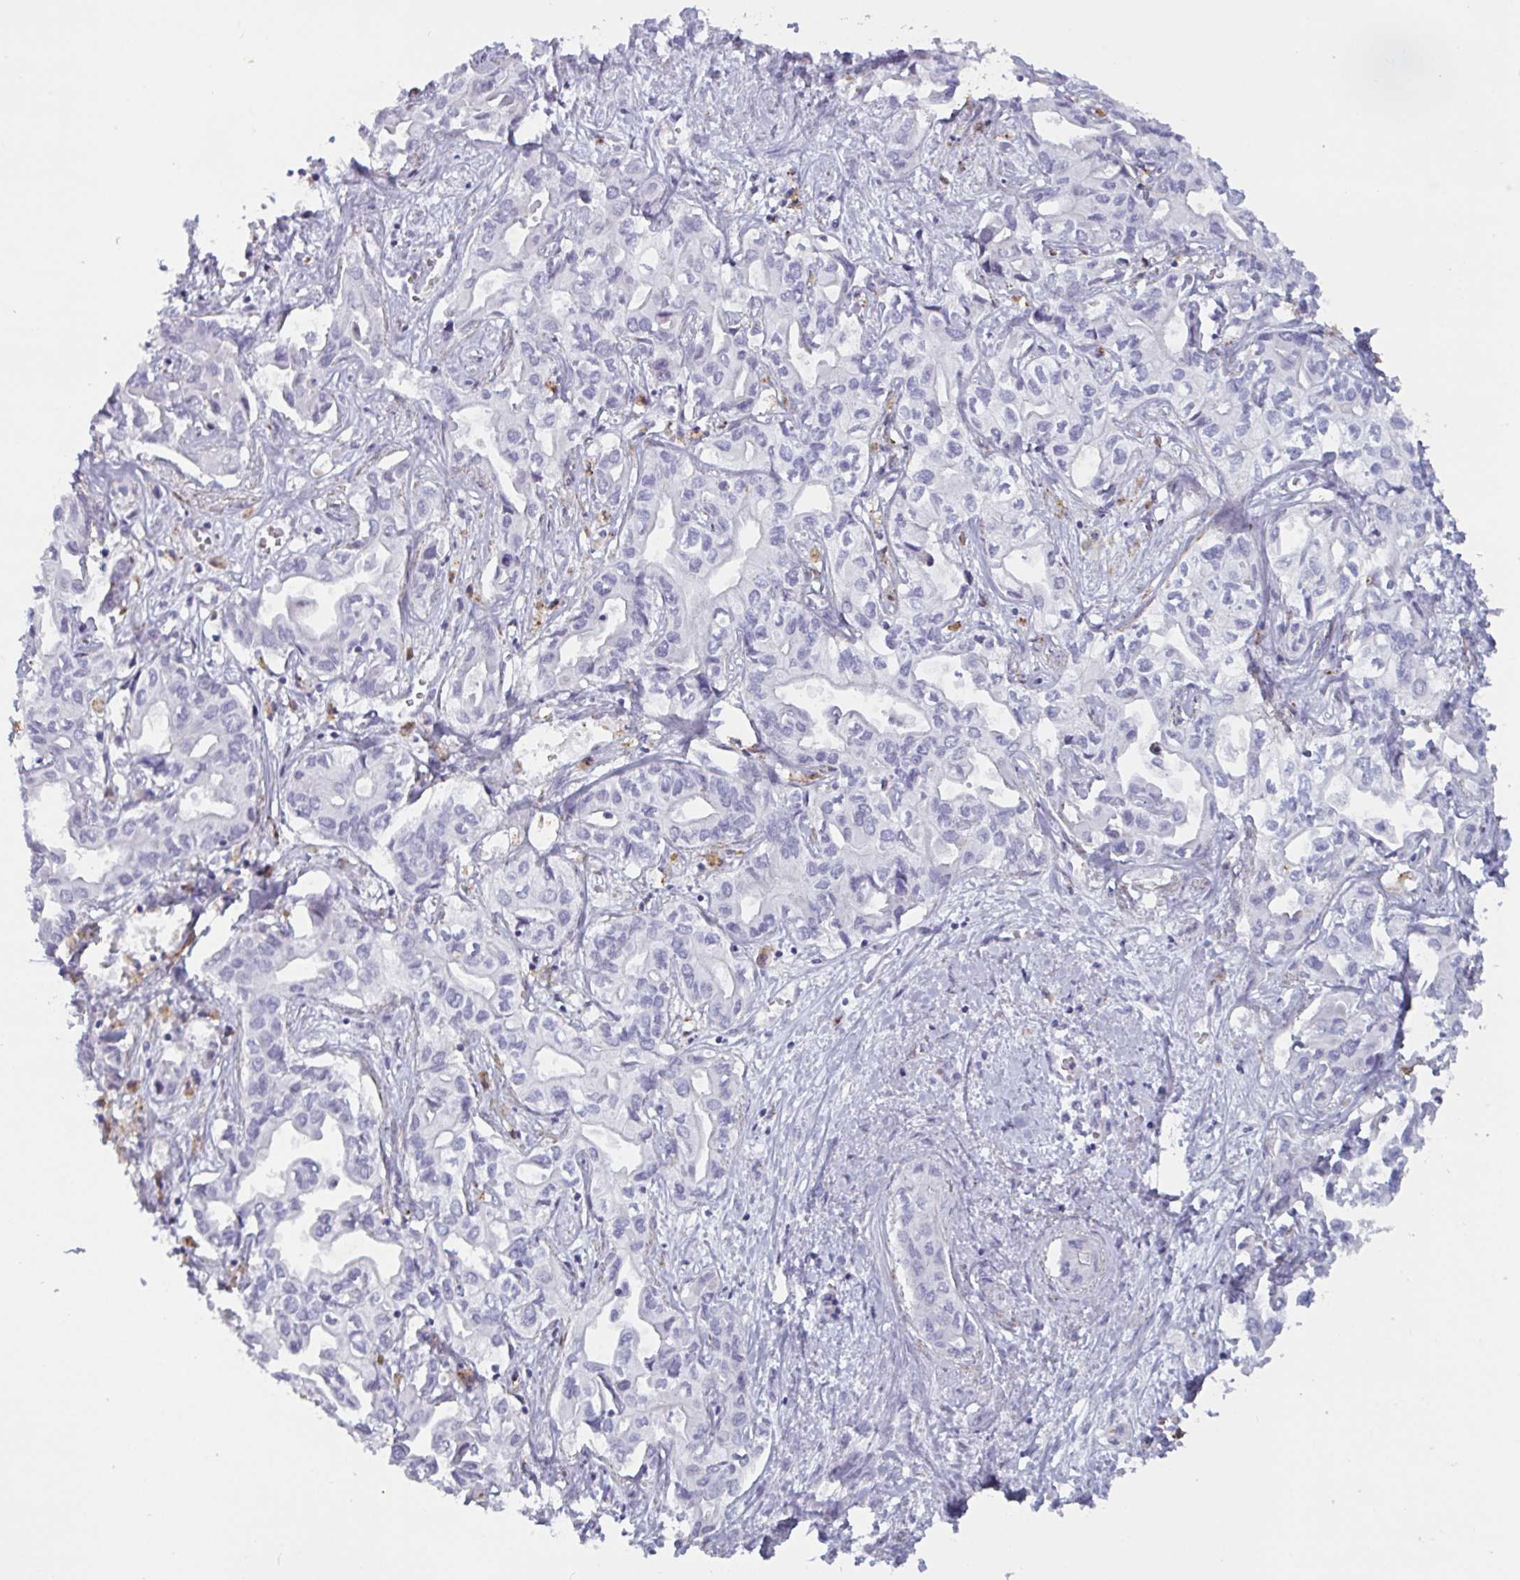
{"staining": {"intensity": "negative", "quantity": "none", "location": "none"}, "tissue": "liver cancer", "cell_type": "Tumor cells", "image_type": "cancer", "snomed": [{"axis": "morphology", "description": "Cholangiocarcinoma"}, {"axis": "topography", "description": "Liver"}], "caption": "The immunohistochemistry (IHC) micrograph has no significant expression in tumor cells of cholangiocarcinoma (liver) tissue. (Stains: DAB IHC with hematoxylin counter stain, Microscopy: brightfield microscopy at high magnification).", "gene": "OR5P3", "patient": {"sex": "female", "age": 64}}